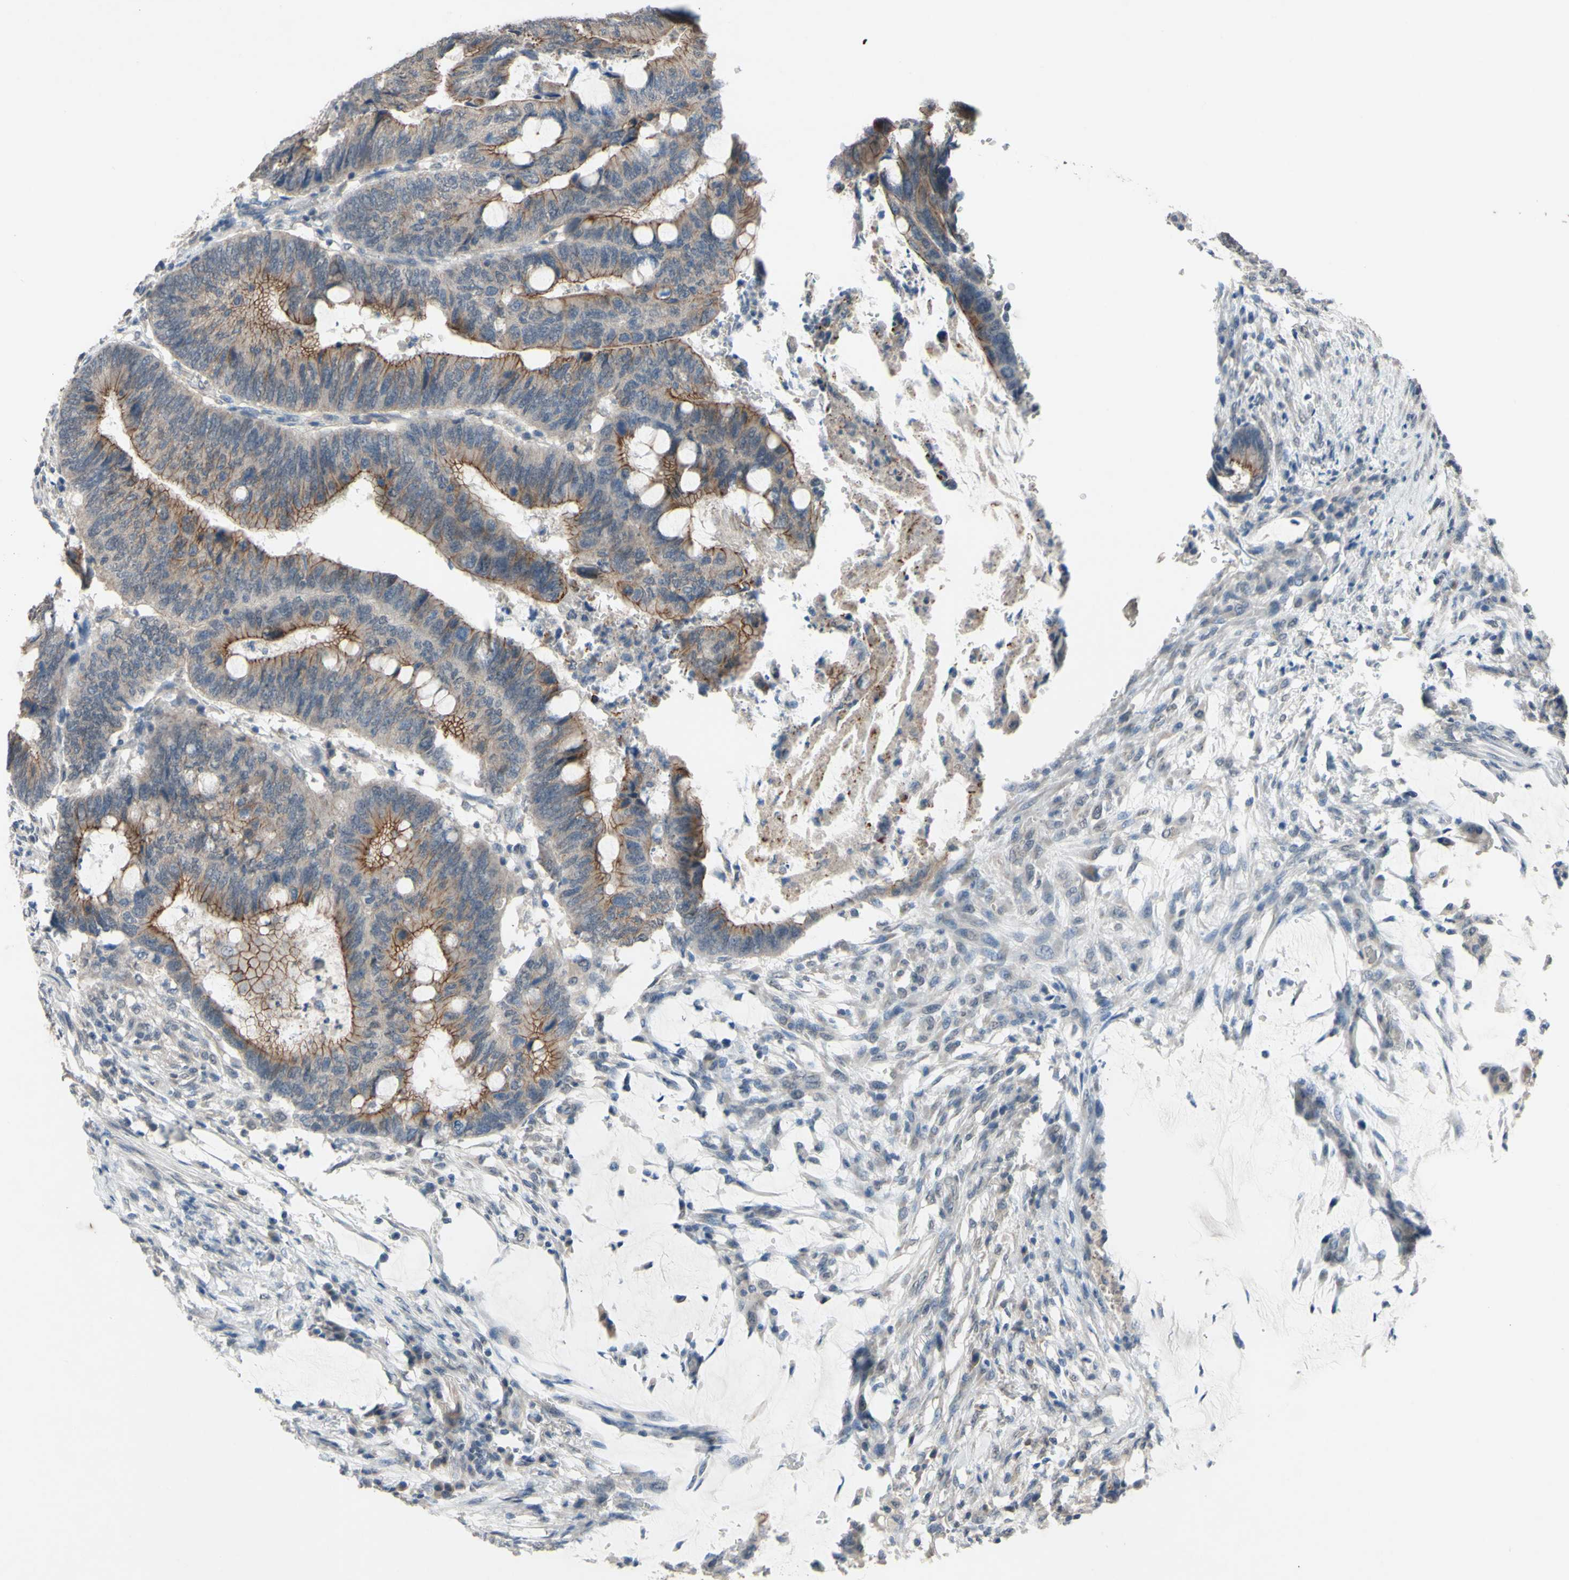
{"staining": {"intensity": "moderate", "quantity": ">75%", "location": "cytoplasmic/membranous"}, "tissue": "colorectal cancer", "cell_type": "Tumor cells", "image_type": "cancer", "snomed": [{"axis": "morphology", "description": "Normal tissue, NOS"}, {"axis": "morphology", "description": "Adenocarcinoma, NOS"}, {"axis": "topography", "description": "Rectum"}, {"axis": "topography", "description": "Peripheral nerve tissue"}], "caption": "Tumor cells show medium levels of moderate cytoplasmic/membranous expression in approximately >75% of cells in adenocarcinoma (colorectal).", "gene": "CDCP1", "patient": {"sex": "male", "age": 92}}